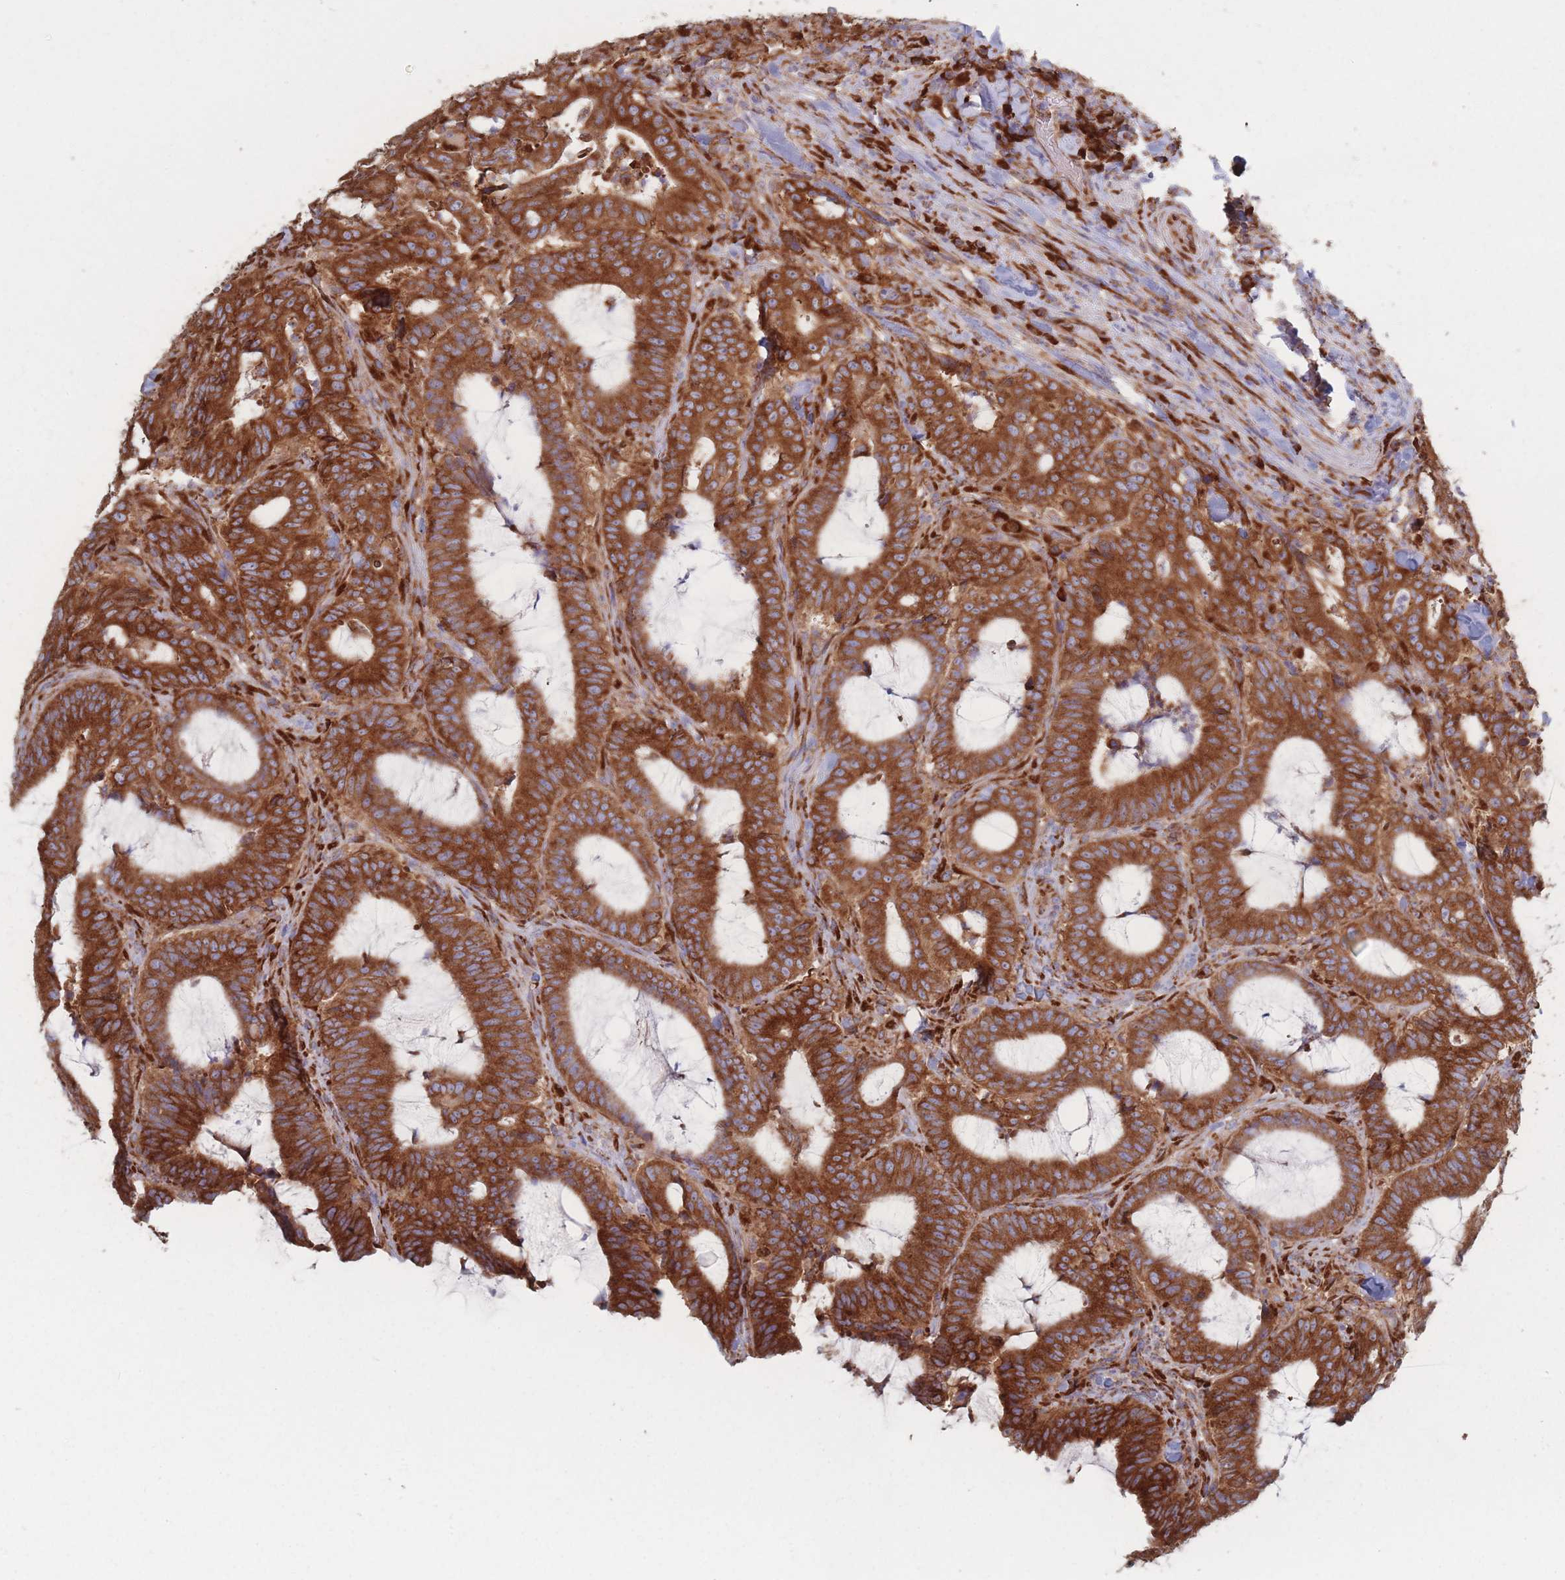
{"staining": {"intensity": "strong", "quantity": ">75%", "location": "cytoplasmic/membranous"}, "tissue": "colorectal cancer", "cell_type": "Tumor cells", "image_type": "cancer", "snomed": [{"axis": "morphology", "description": "Adenocarcinoma, NOS"}, {"axis": "topography", "description": "Colon"}], "caption": "DAB immunohistochemical staining of human colorectal adenocarcinoma shows strong cytoplasmic/membranous protein positivity in about >75% of tumor cells. The staining was performed using DAB (3,3'-diaminobenzidine) to visualize the protein expression in brown, while the nuclei were stained in blue with hematoxylin (Magnification: 20x).", "gene": "EEF1B2", "patient": {"sex": "female", "age": 43}}